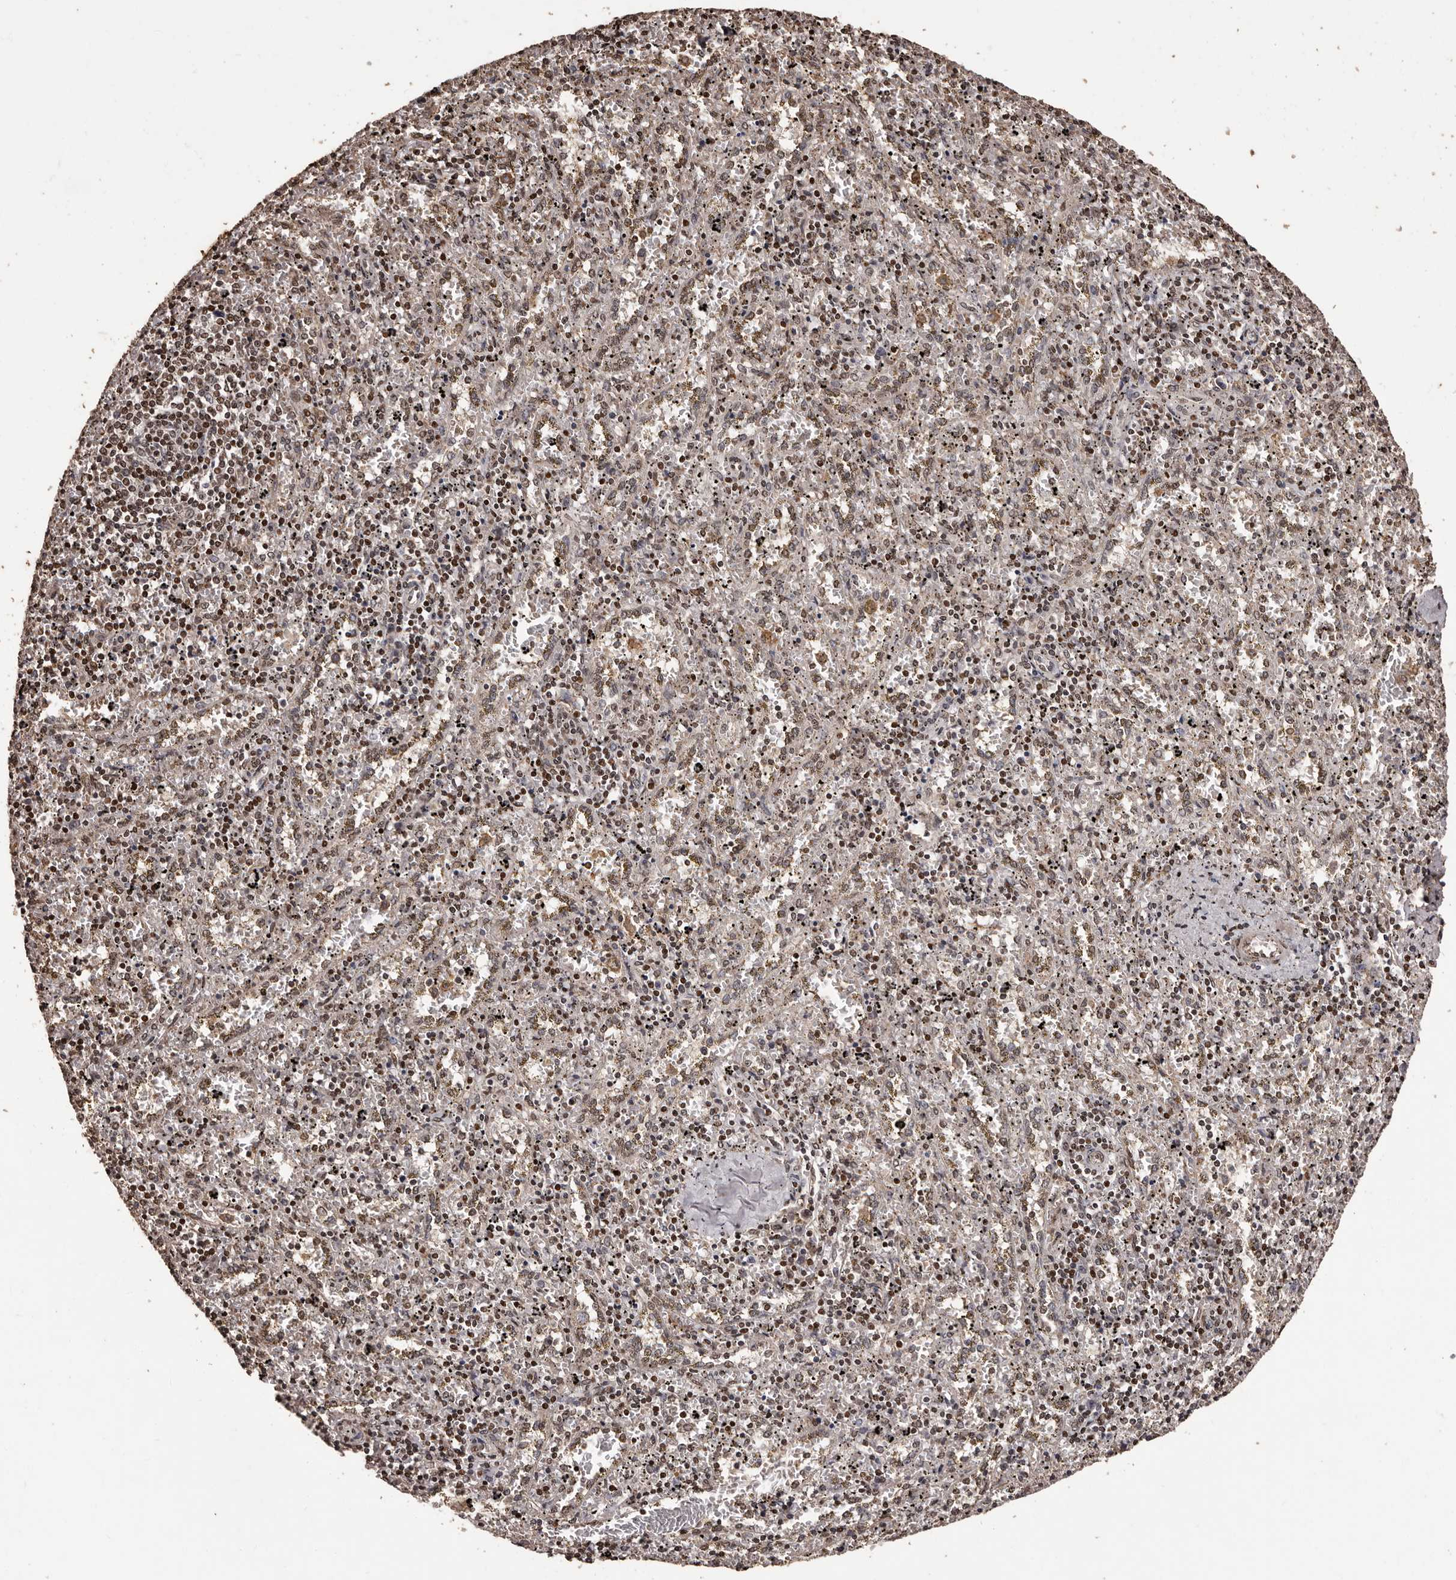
{"staining": {"intensity": "weak", "quantity": "25%-75%", "location": "cytoplasmic/membranous,nuclear"}, "tissue": "spleen", "cell_type": "Cells in red pulp", "image_type": "normal", "snomed": [{"axis": "morphology", "description": "Normal tissue, NOS"}, {"axis": "topography", "description": "Spleen"}], "caption": "The micrograph exhibits a brown stain indicating the presence of a protein in the cytoplasmic/membranous,nuclear of cells in red pulp in spleen. (DAB IHC, brown staining for protein, blue staining for nuclei).", "gene": "NAV1", "patient": {"sex": "male", "age": 11}}